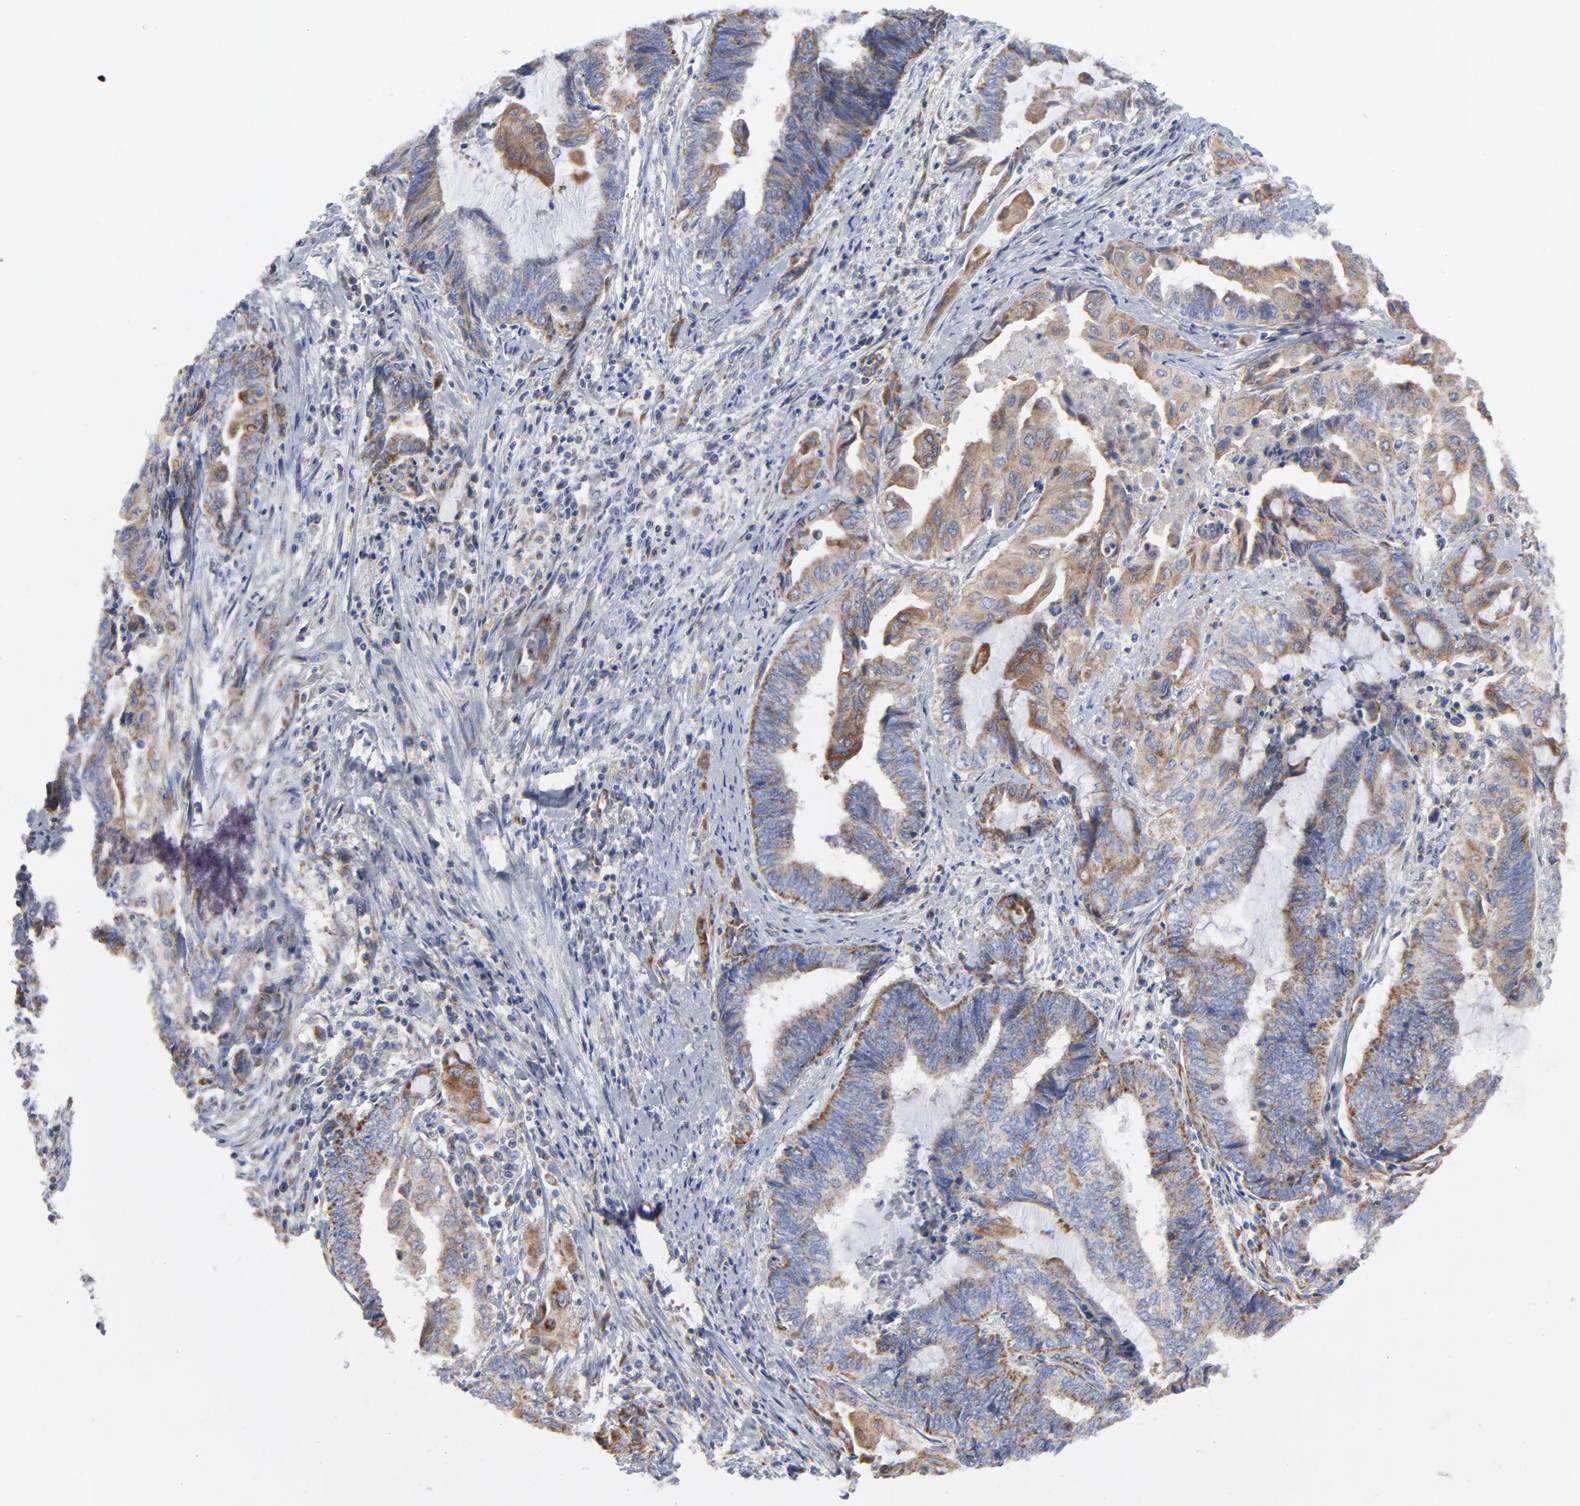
{"staining": {"intensity": "moderate", "quantity": ">75%", "location": "cytoplasmic/membranous"}, "tissue": "endometrial cancer", "cell_type": "Tumor cells", "image_type": "cancer", "snomed": [{"axis": "morphology", "description": "Adenocarcinoma, NOS"}, {"axis": "topography", "description": "Uterus"}, {"axis": "topography", "description": "Endometrium"}], "caption": "Endometrial adenocarcinoma was stained to show a protein in brown. There is medium levels of moderate cytoplasmic/membranous positivity in approximately >75% of tumor cells. Nuclei are stained in blue.", "gene": "OXA1L", "patient": {"sex": "female", "age": 70}}